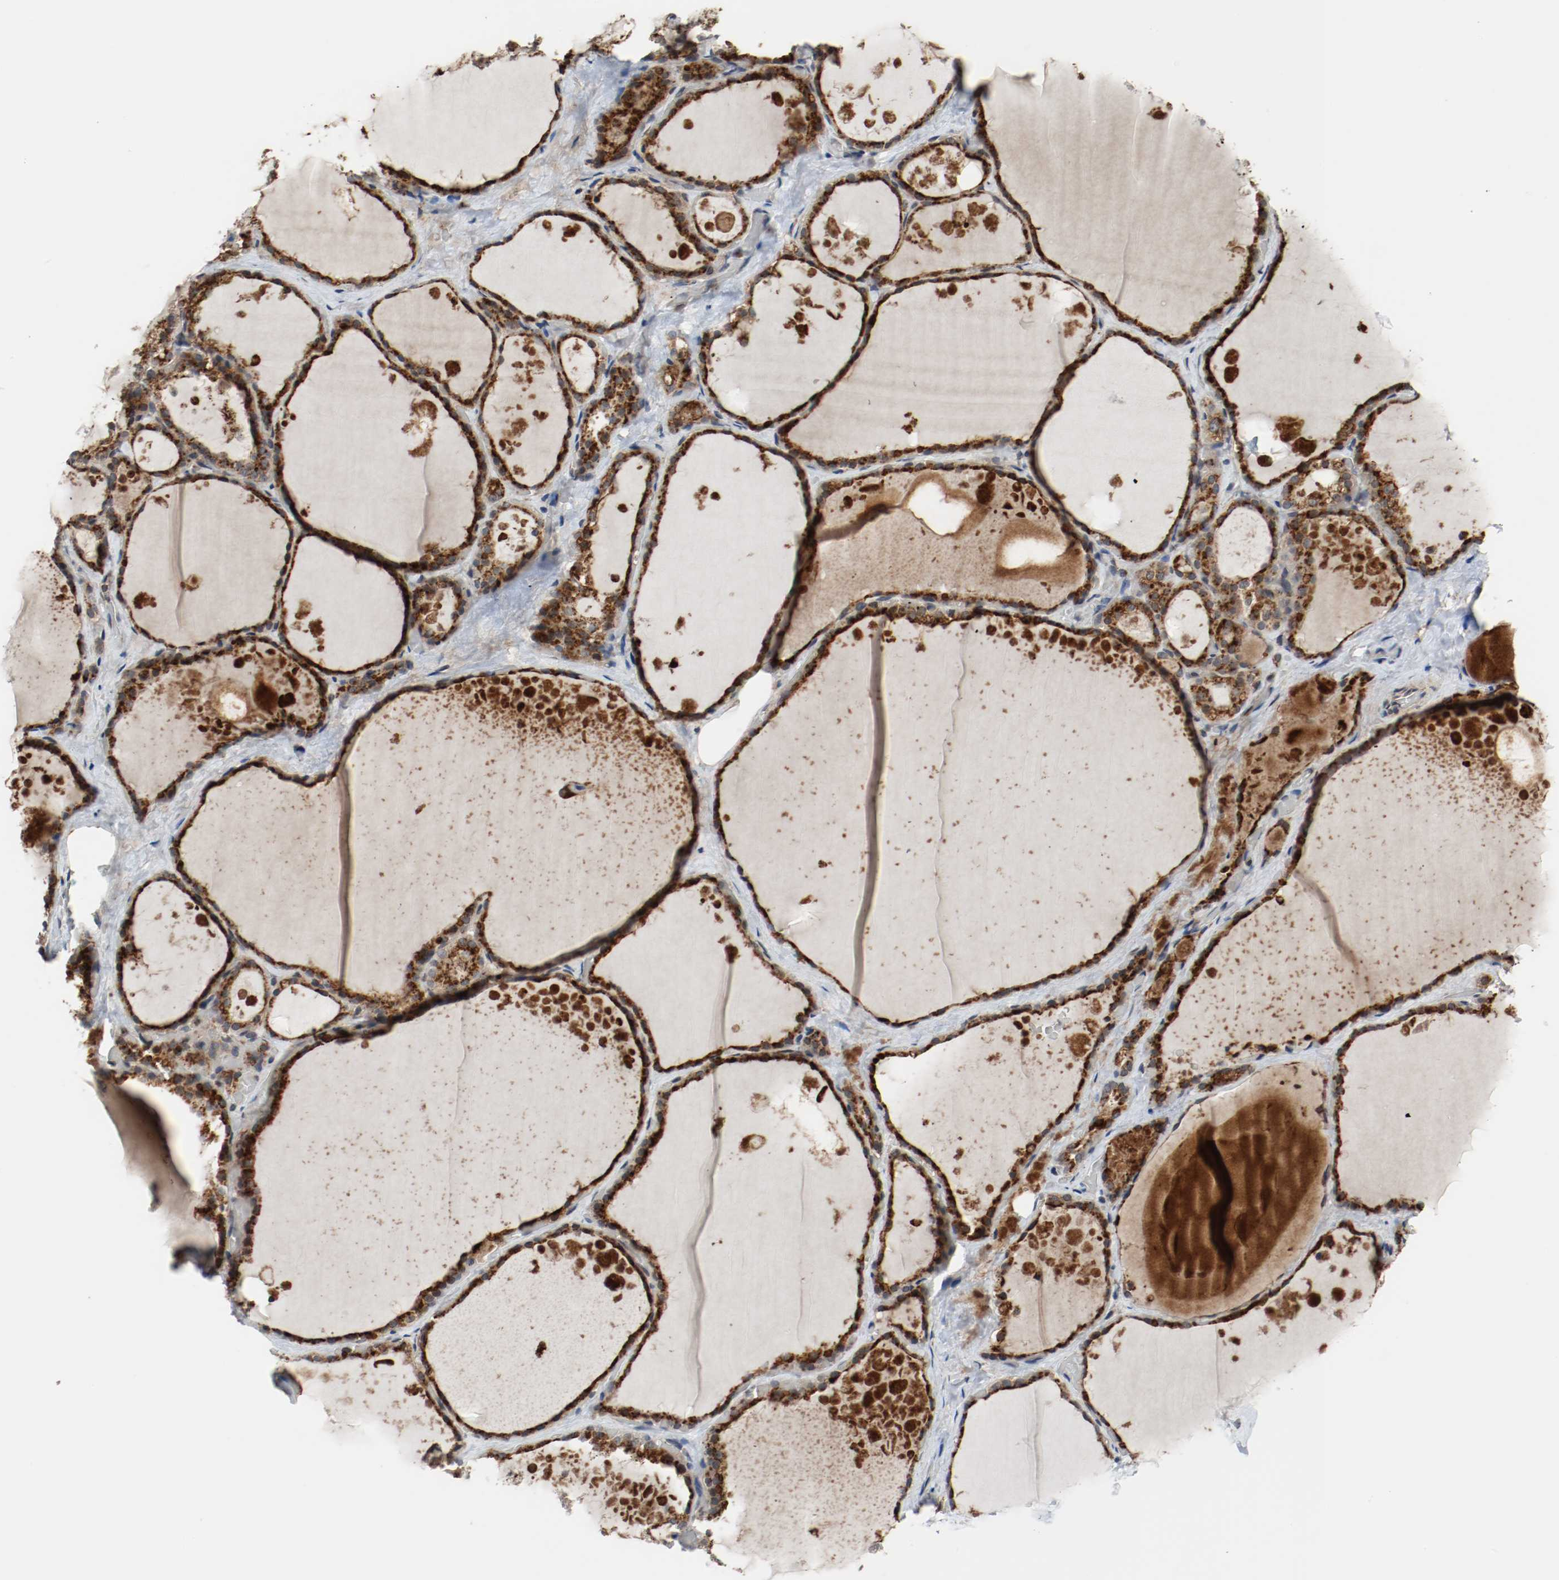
{"staining": {"intensity": "strong", "quantity": ">75%", "location": "cytoplasmic/membranous"}, "tissue": "thyroid gland", "cell_type": "Glandular cells", "image_type": "normal", "snomed": [{"axis": "morphology", "description": "Normal tissue, NOS"}, {"axis": "topography", "description": "Thyroid gland"}], "caption": "About >75% of glandular cells in unremarkable human thyroid gland show strong cytoplasmic/membranous protein positivity as visualized by brown immunohistochemical staining.", "gene": "LAMP2", "patient": {"sex": "male", "age": 61}}